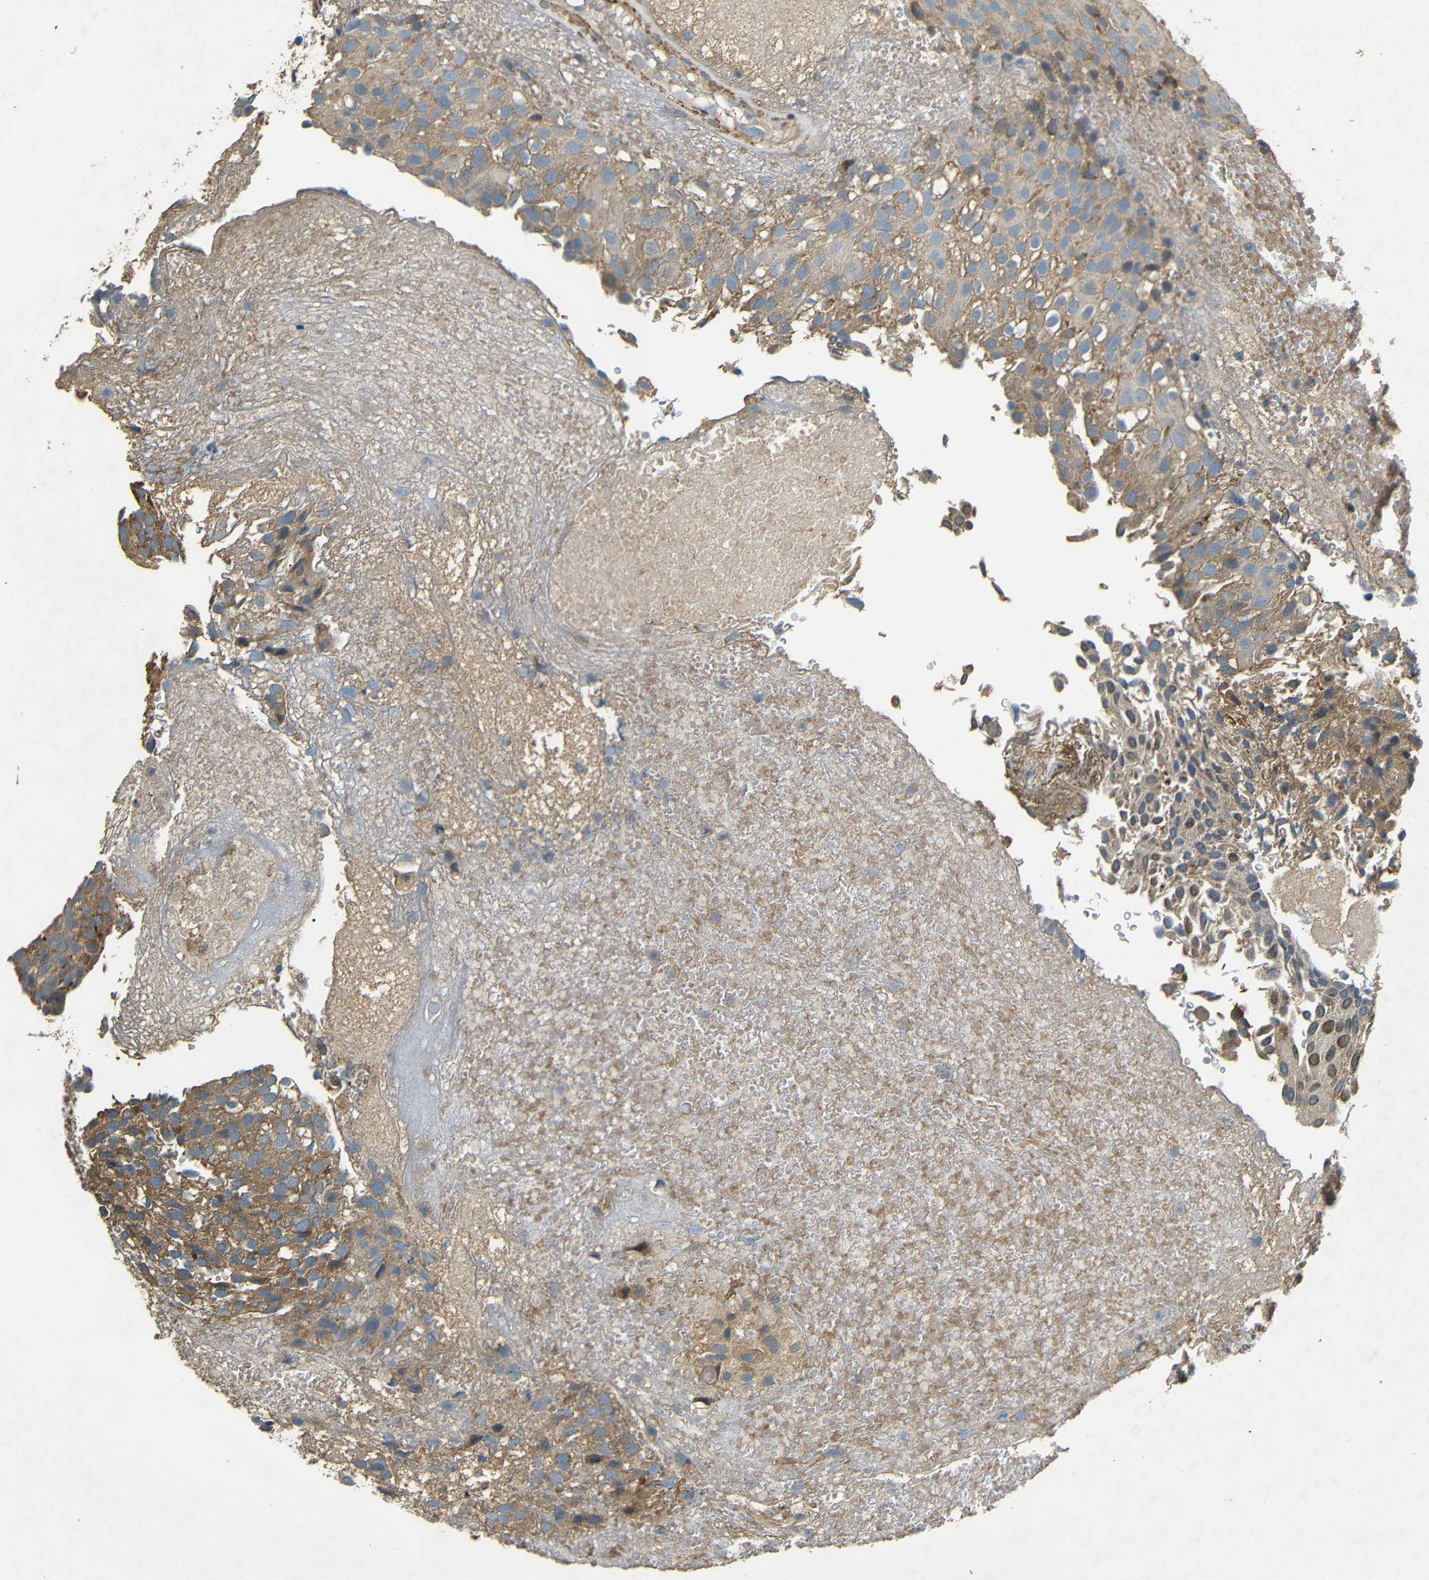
{"staining": {"intensity": "moderate", "quantity": ">75%", "location": "cytoplasmic/membranous"}, "tissue": "urothelial cancer", "cell_type": "Tumor cells", "image_type": "cancer", "snomed": [{"axis": "morphology", "description": "Urothelial carcinoma, Low grade"}, {"axis": "topography", "description": "Urinary bladder"}], "caption": "Moderate cytoplasmic/membranous expression for a protein is seen in approximately >75% of tumor cells of urothelial carcinoma (low-grade) using IHC.", "gene": "BNIP3", "patient": {"sex": "male", "age": 78}}